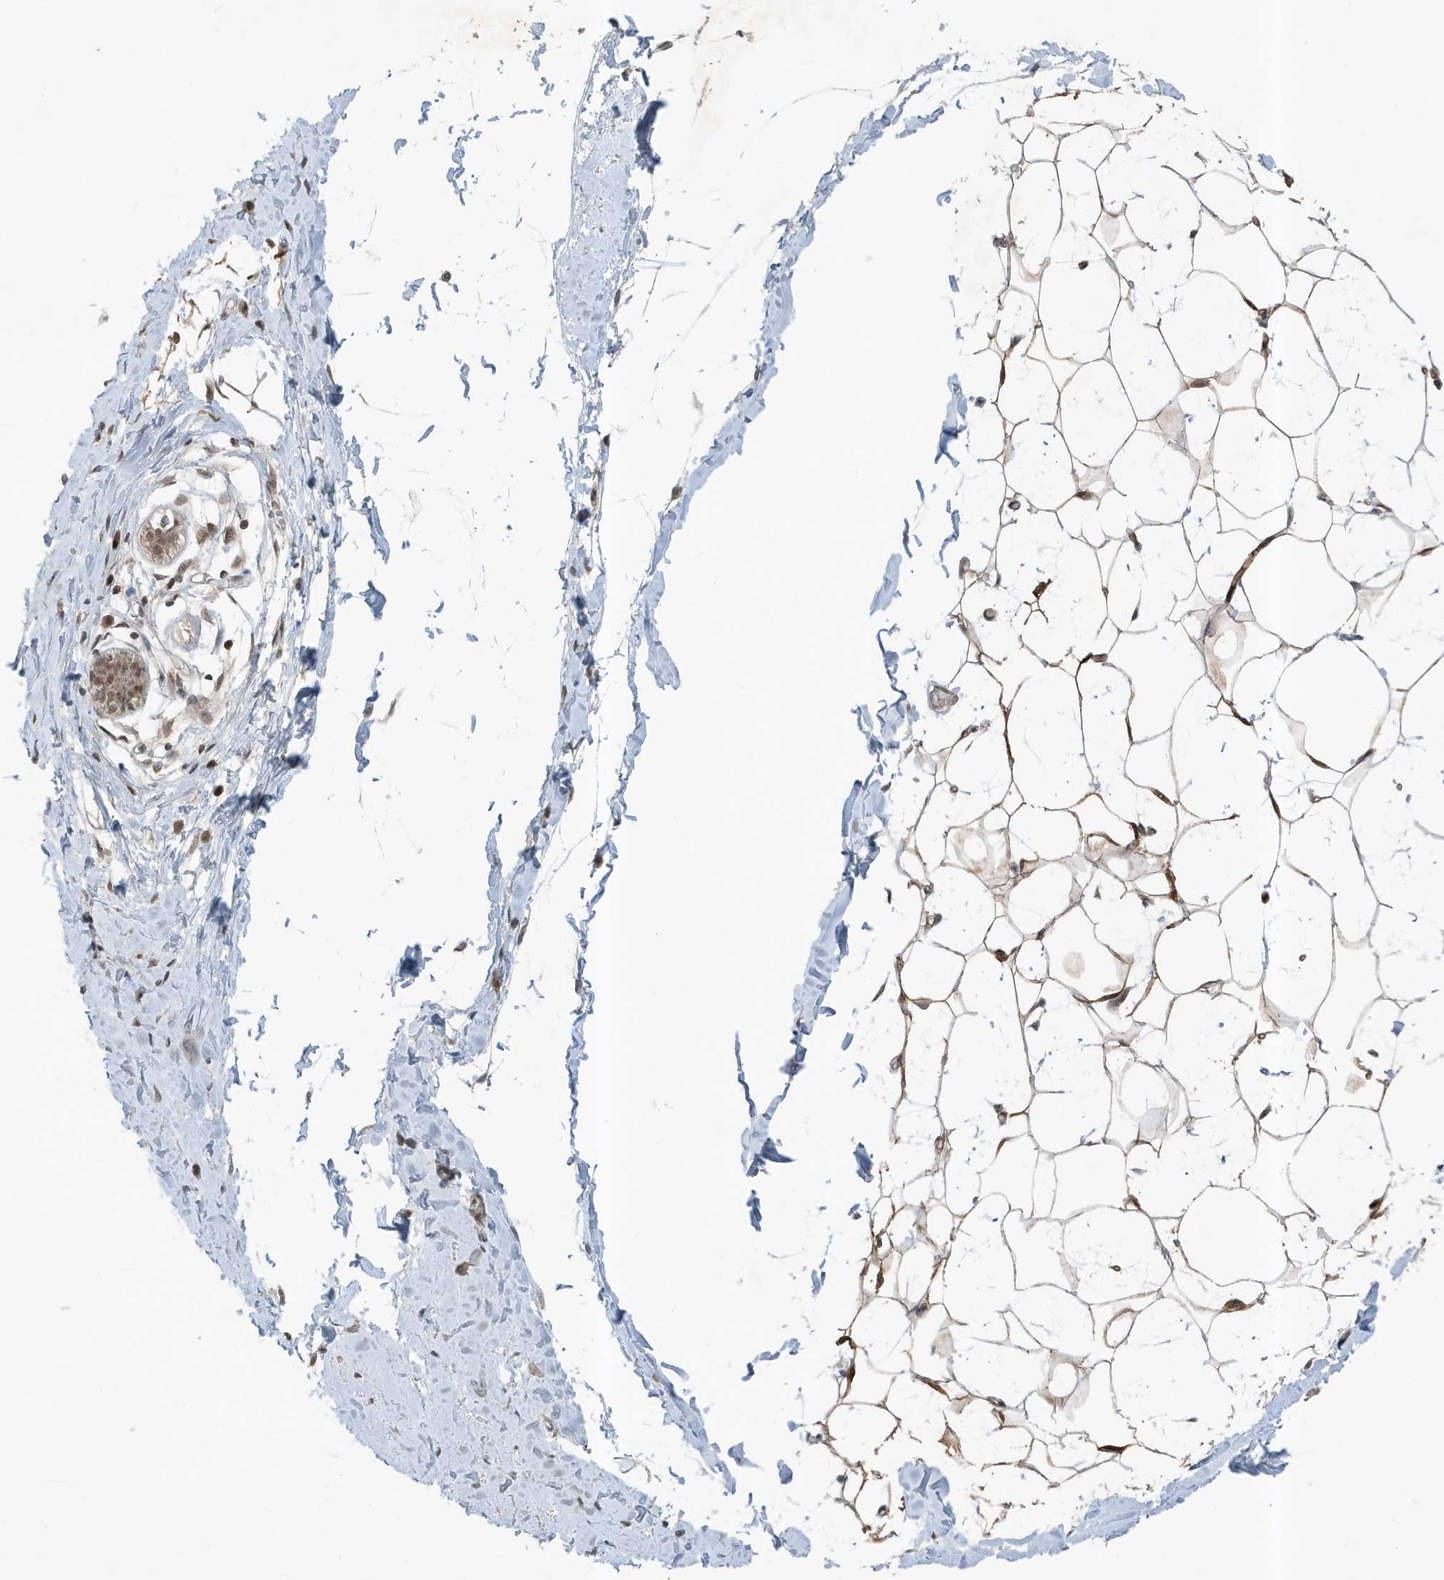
{"staining": {"intensity": "moderate", "quantity": ">75%", "location": "cytoplasmic/membranous"}, "tissue": "breast", "cell_type": "Adipocytes", "image_type": "normal", "snomed": [{"axis": "morphology", "description": "Normal tissue, NOS"}, {"axis": "topography", "description": "Breast"}], "caption": "Breast stained with IHC exhibits moderate cytoplasmic/membranous staining in approximately >75% of adipocytes.", "gene": "MAST3", "patient": {"sex": "female", "age": 27}}